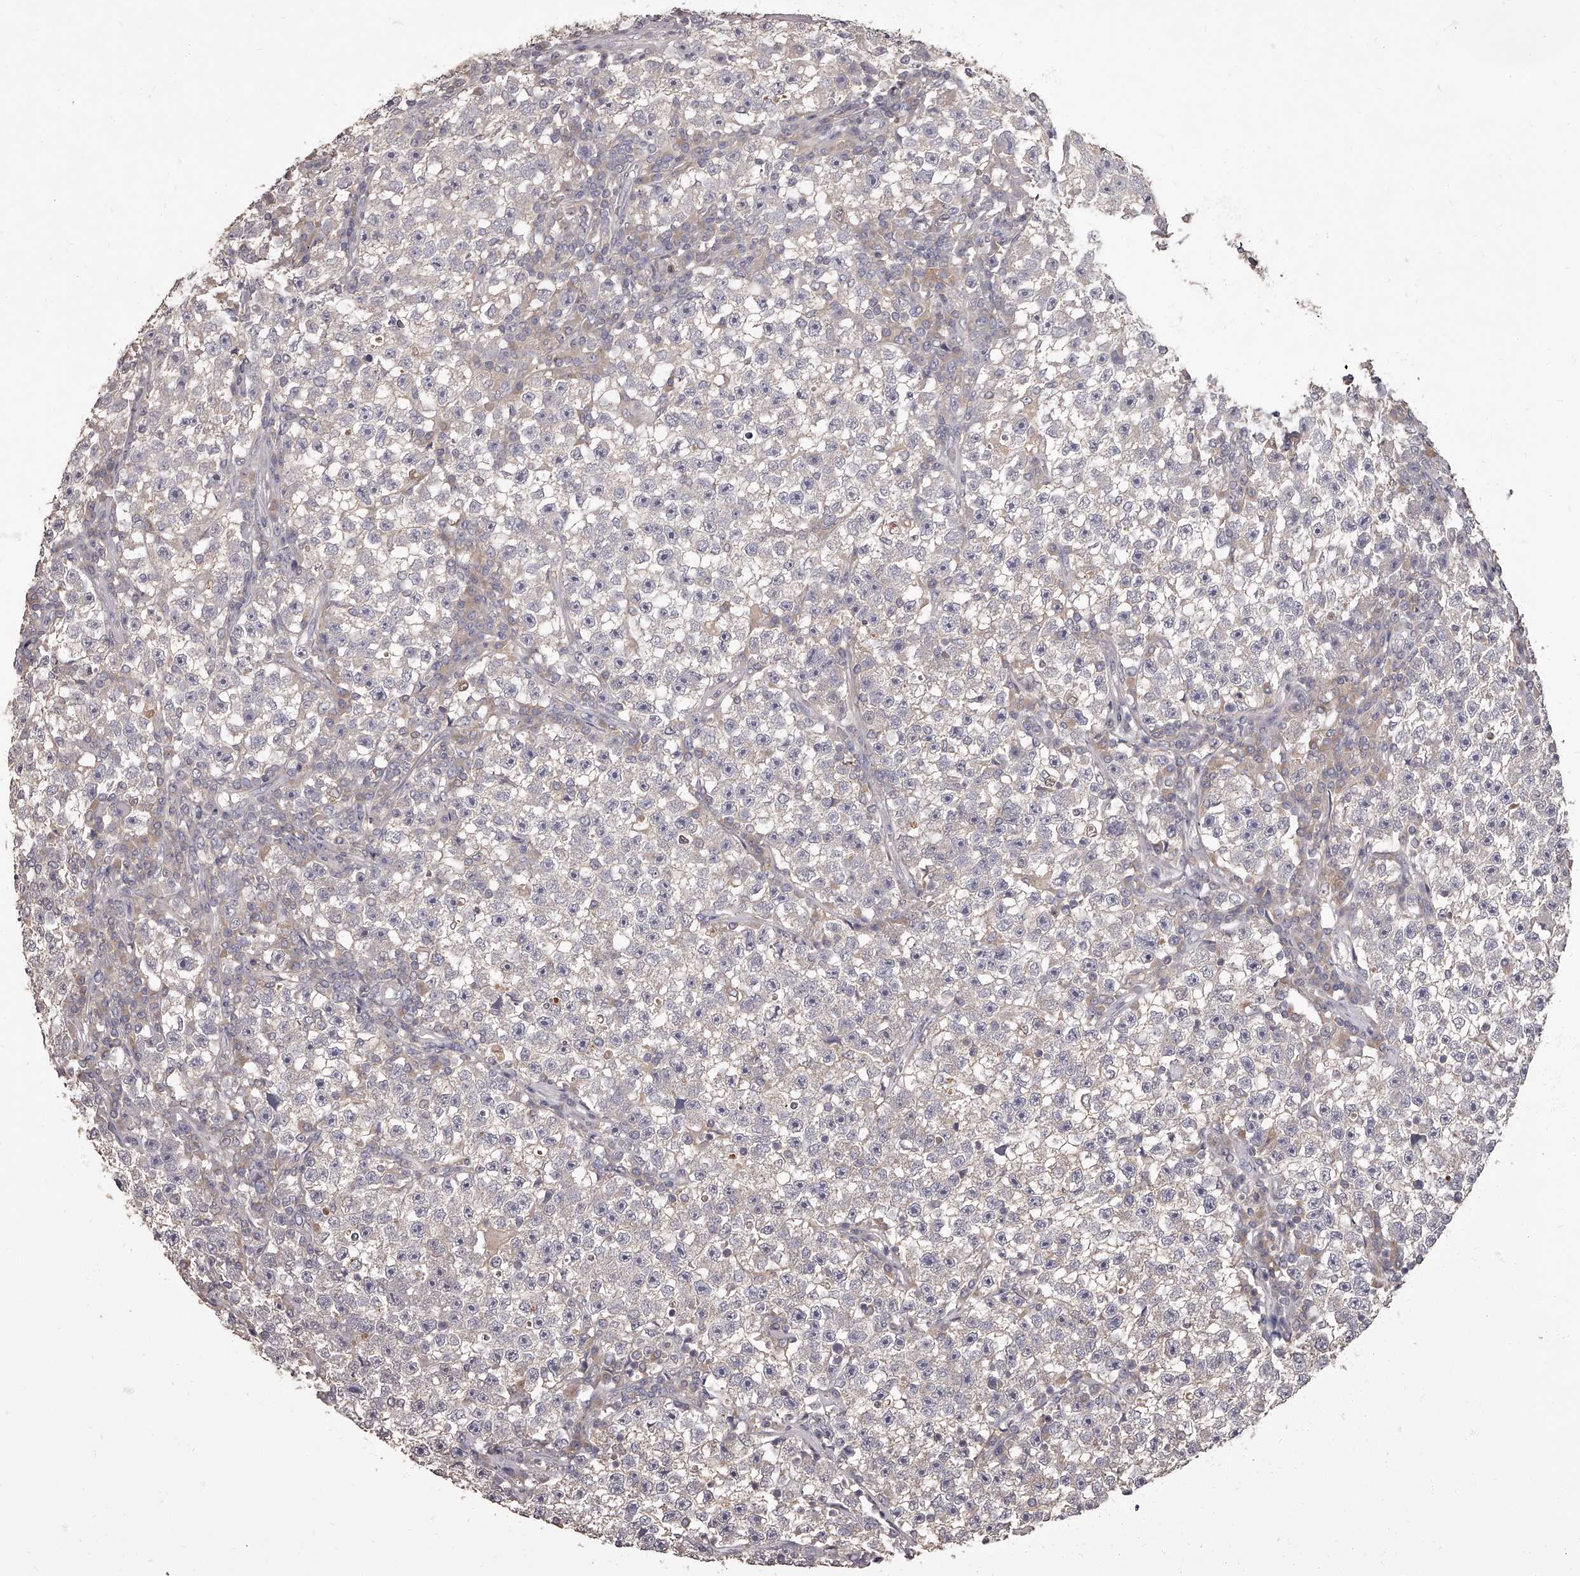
{"staining": {"intensity": "negative", "quantity": "none", "location": "none"}, "tissue": "testis cancer", "cell_type": "Tumor cells", "image_type": "cancer", "snomed": [{"axis": "morphology", "description": "Seminoma, NOS"}, {"axis": "topography", "description": "Testis"}], "caption": "Immunohistochemical staining of seminoma (testis) exhibits no significant expression in tumor cells.", "gene": "APEH", "patient": {"sex": "male", "age": 22}}